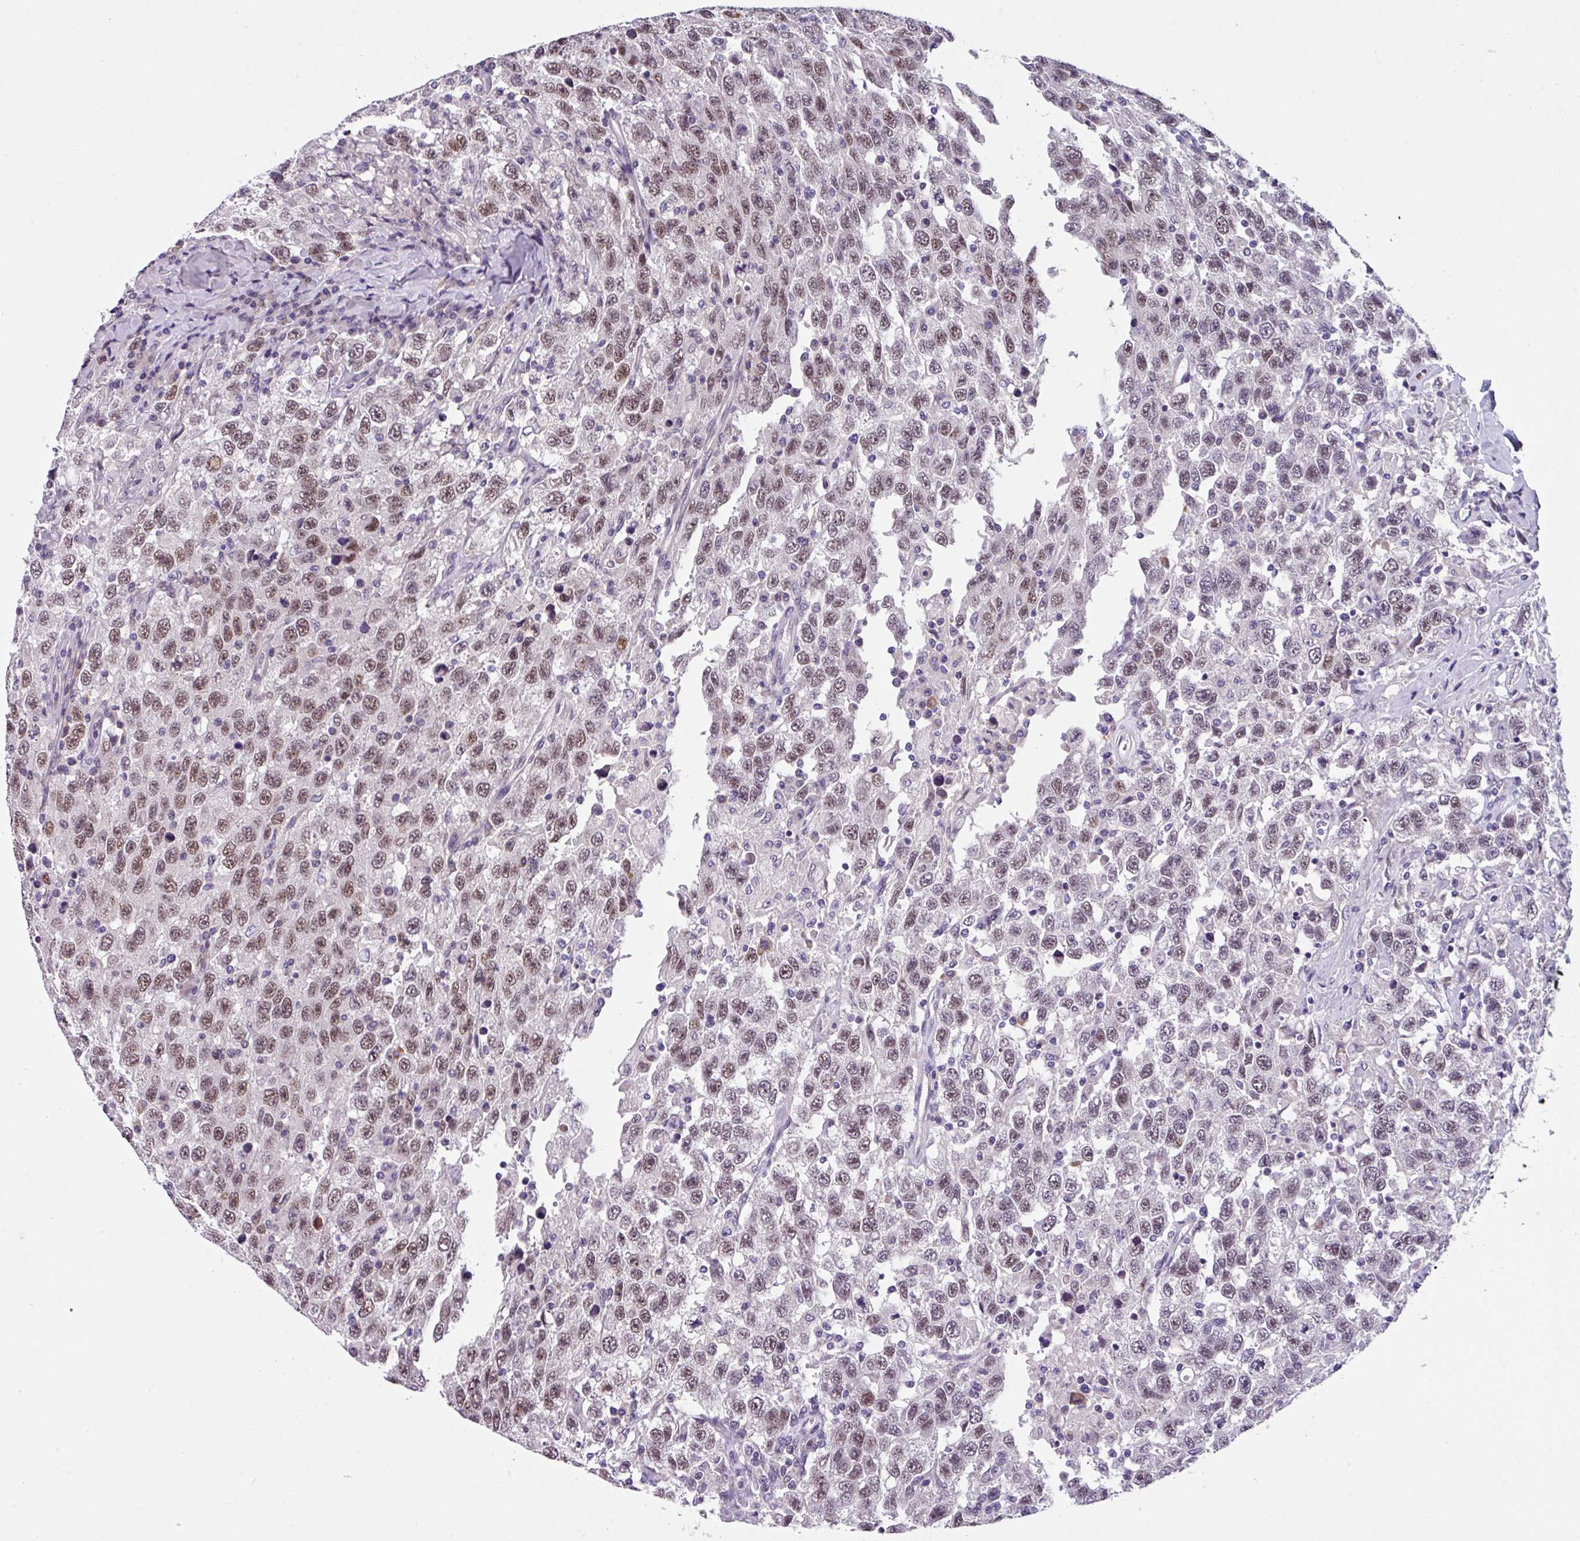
{"staining": {"intensity": "moderate", "quantity": "25%-75%", "location": "nuclear"}, "tissue": "testis cancer", "cell_type": "Tumor cells", "image_type": "cancer", "snomed": [{"axis": "morphology", "description": "Seminoma, NOS"}, {"axis": "topography", "description": "Testis"}], "caption": "Immunohistochemical staining of testis cancer (seminoma) reveals moderate nuclear protein positivity in about 25%-75% of tumor cells.", "gene": "ZFP3", "patient": {"sex": "male", "age": 65}}